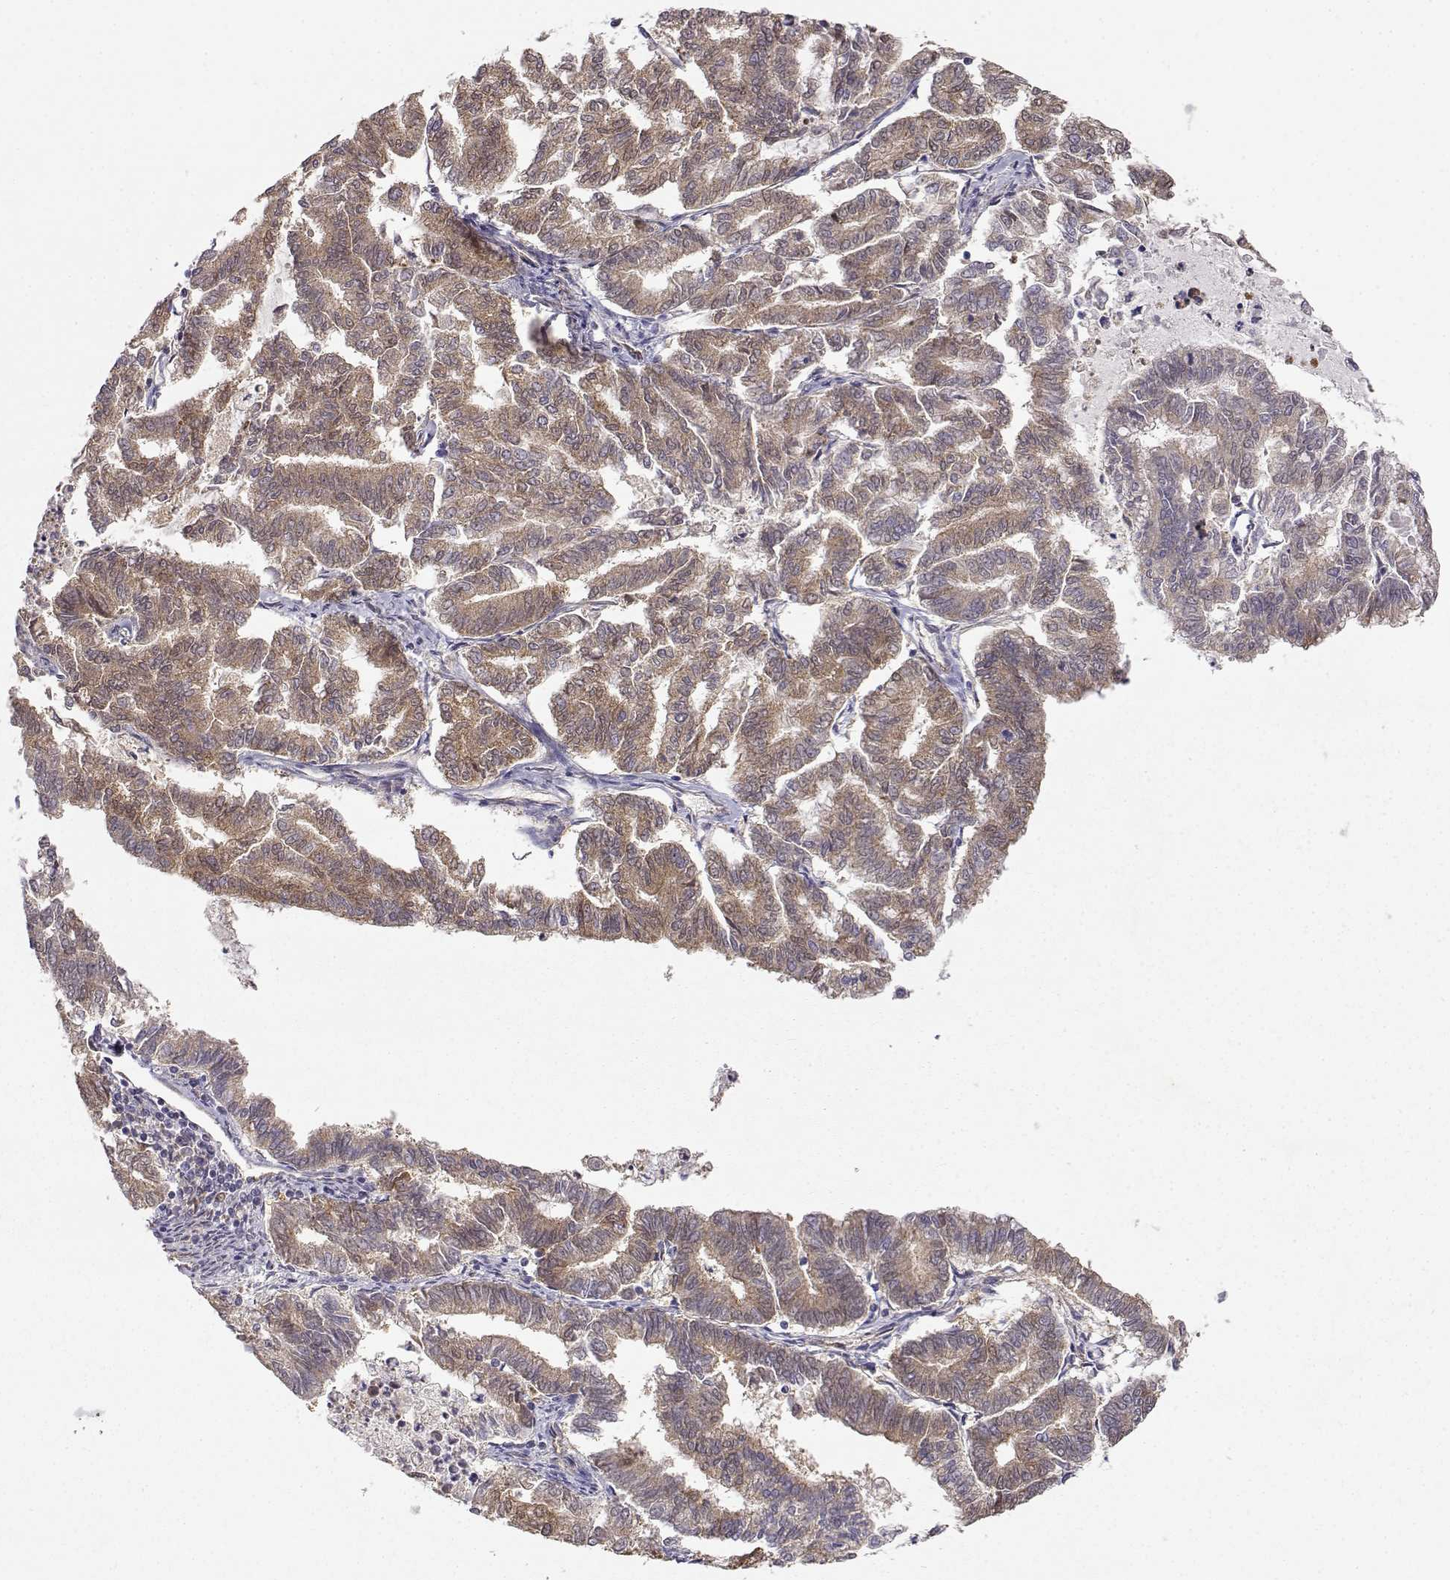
{"staining": {"intensity": "moderate", "quantity": ">75%", "location": "cytoplasmic/membranous"}, "tissue": "endometrial cancer", "cell_type": "Tumor cells", "image_type": "cancer", "snomed": [{"axis": "morphology", "description": "Adenocarcinoma, NOS"}, {"axis": "topography", "description": "Endometrium"}], "caption": "Endometrial cancer (adenocarcinoma) was stained to show a protein in brown. There is medium levels of moderate cytoplasmic/membranous positivity in about >75% of tumor cells.", "gene": "PAIP1", "patient": {"sex": "female", "age": 79}}